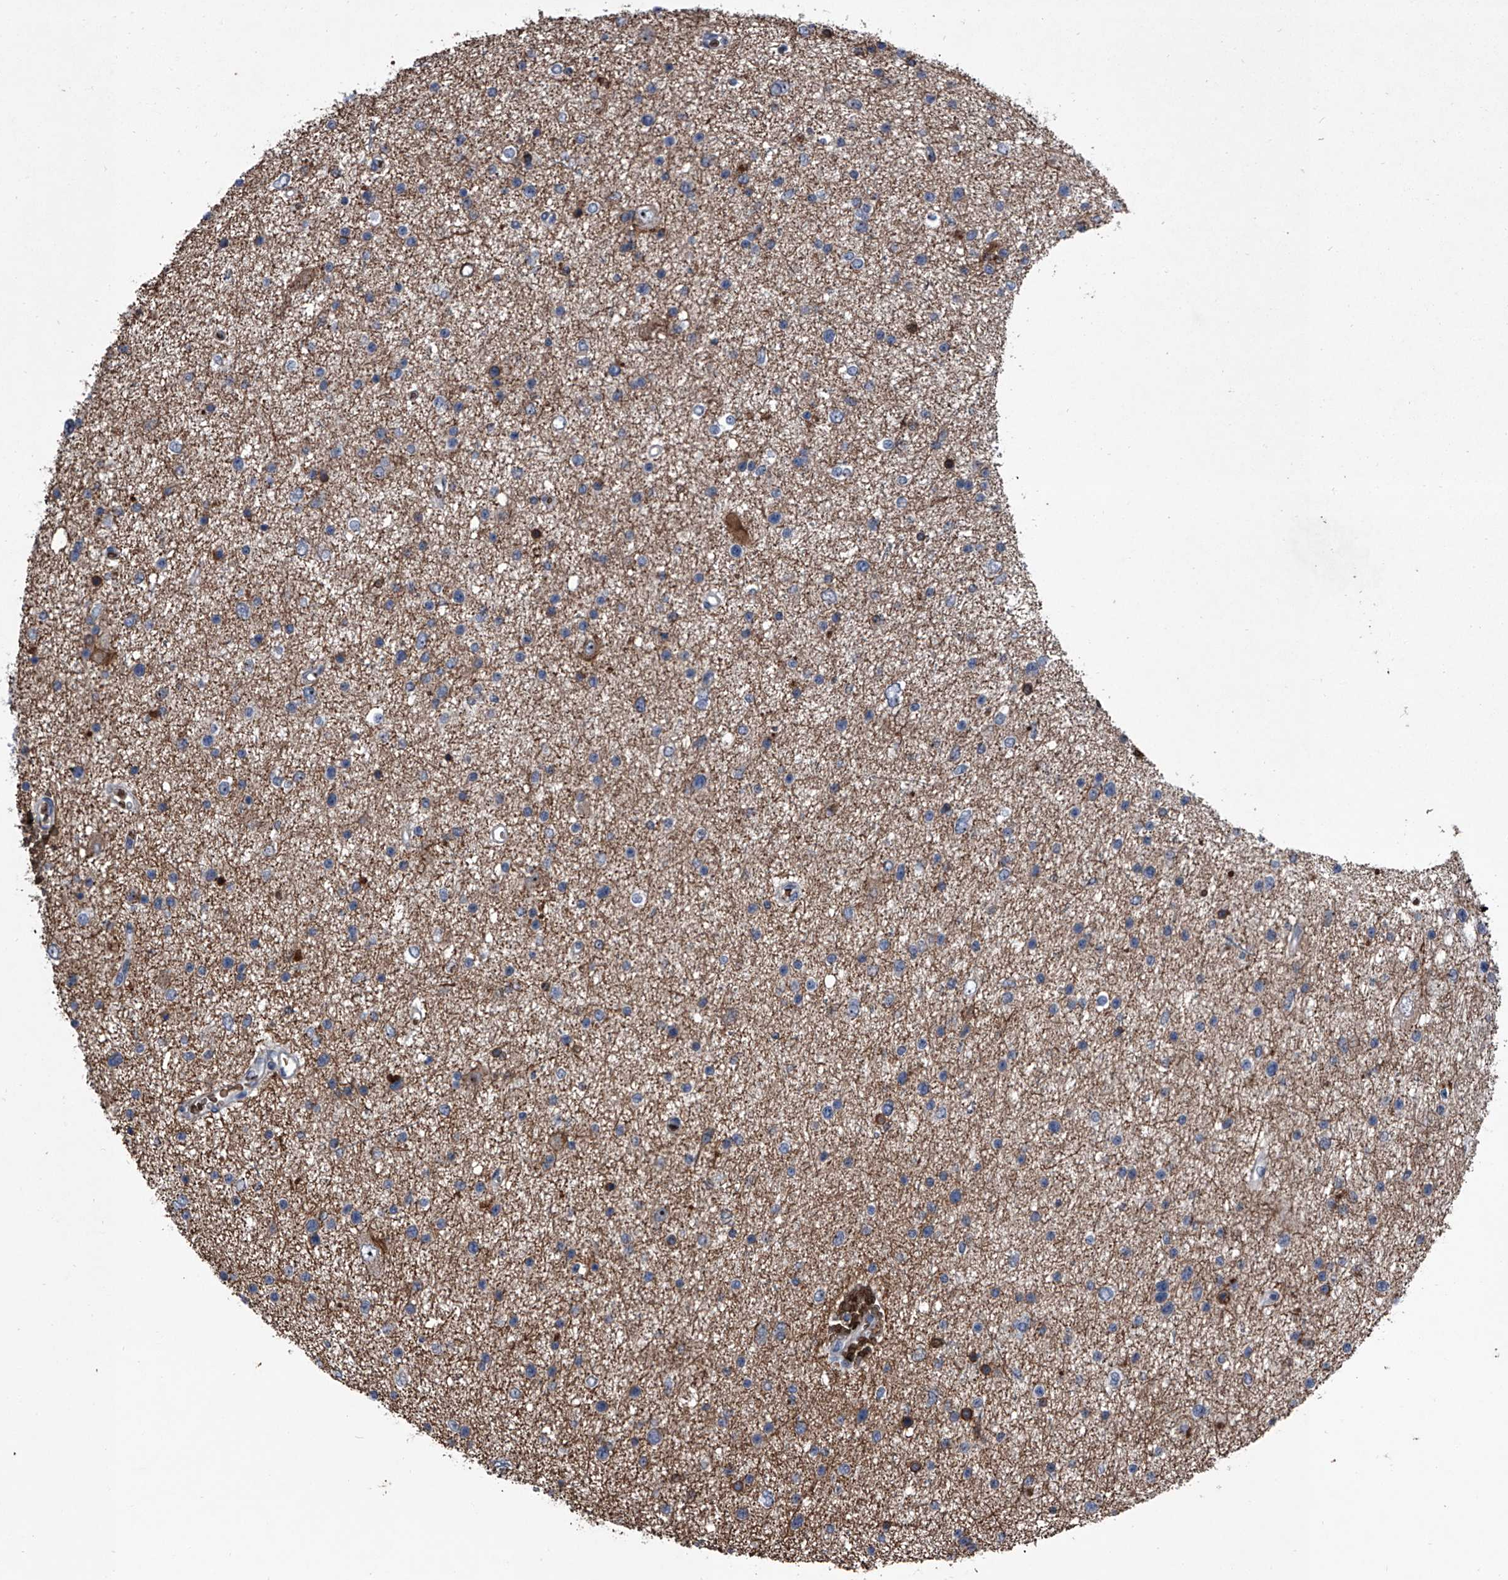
{"staining": {"intensity": "weak", "quantity": "<25%", "location": "cytoplasmic/membranous"}, "tissue": "glioma", "cell_type": "Tumor cells", "image_type": "cancer", "snomed": [{"axis": "morphology", "description": "Glioma, malignant, Low grade"}, {"axis": "topography", "description": "Brain"}], "caption": "An image of glioma stained for a protein demonstrates no brown staining in tumor cells.", "gene": "CEP85L", "patient": {"sex": "female", "age": 37}}